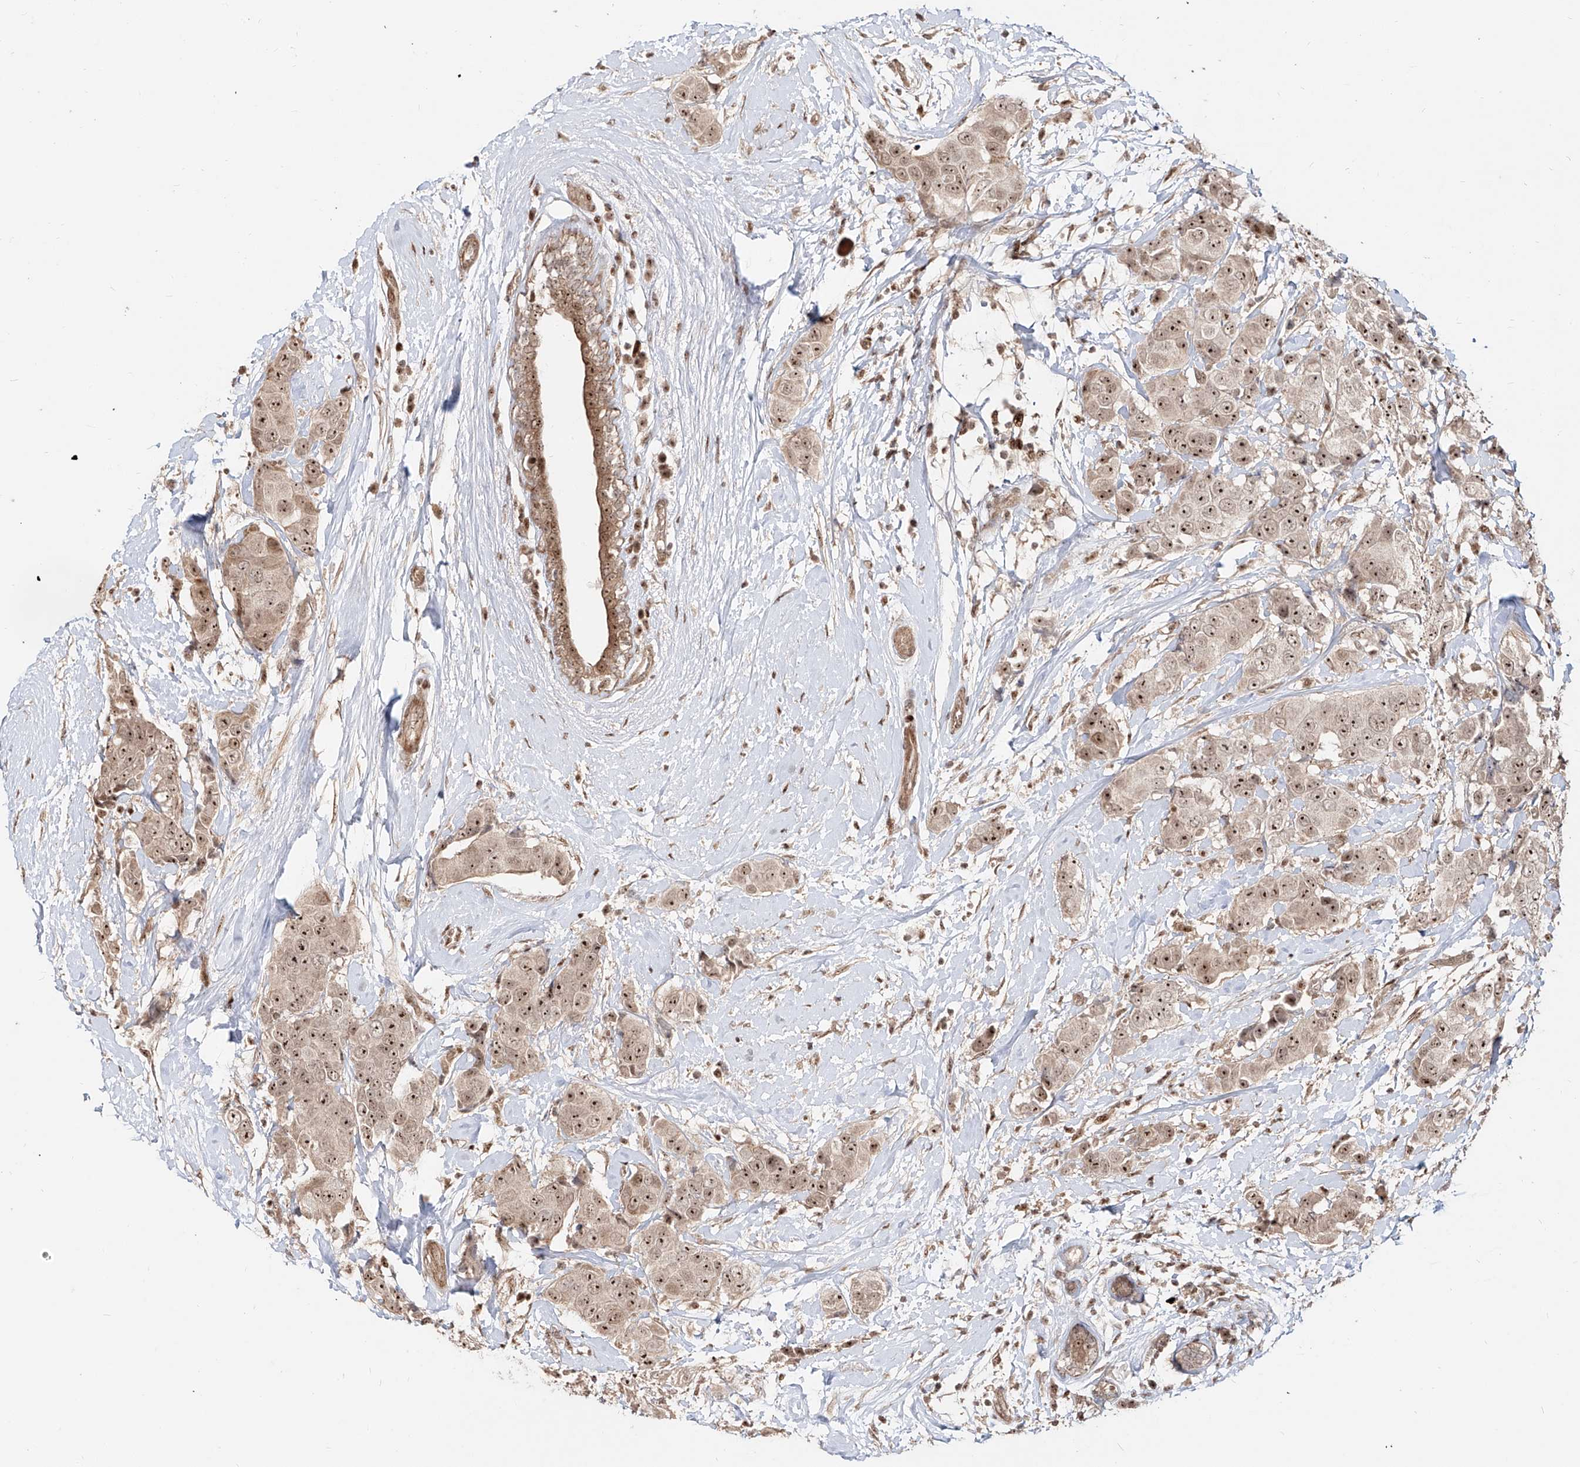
{"staining": {"intensity": "strong", "quantity": ">75%", "location": "cytoplasmic/membranous,nuclear"}, "tissue": "breast cancer", "cell_type": "Tumor cells", "image_type": "cancer", "snomed": [{"axis": "morphology", "description": "Normal tissue, NOS"}, {"axis": "morphology", "description": "Duct carcinoma"}, {"axis": "topography", "description": "Breast"}], "caption": "Immunohistochemistry (IHC) of breast cancer displays high levels of strong cytoplasmic/membranous and nuclear expression in about >75% of tumor cells.", "gene": "ZNF710", "patient": {"sex": "female", "age": 39}}